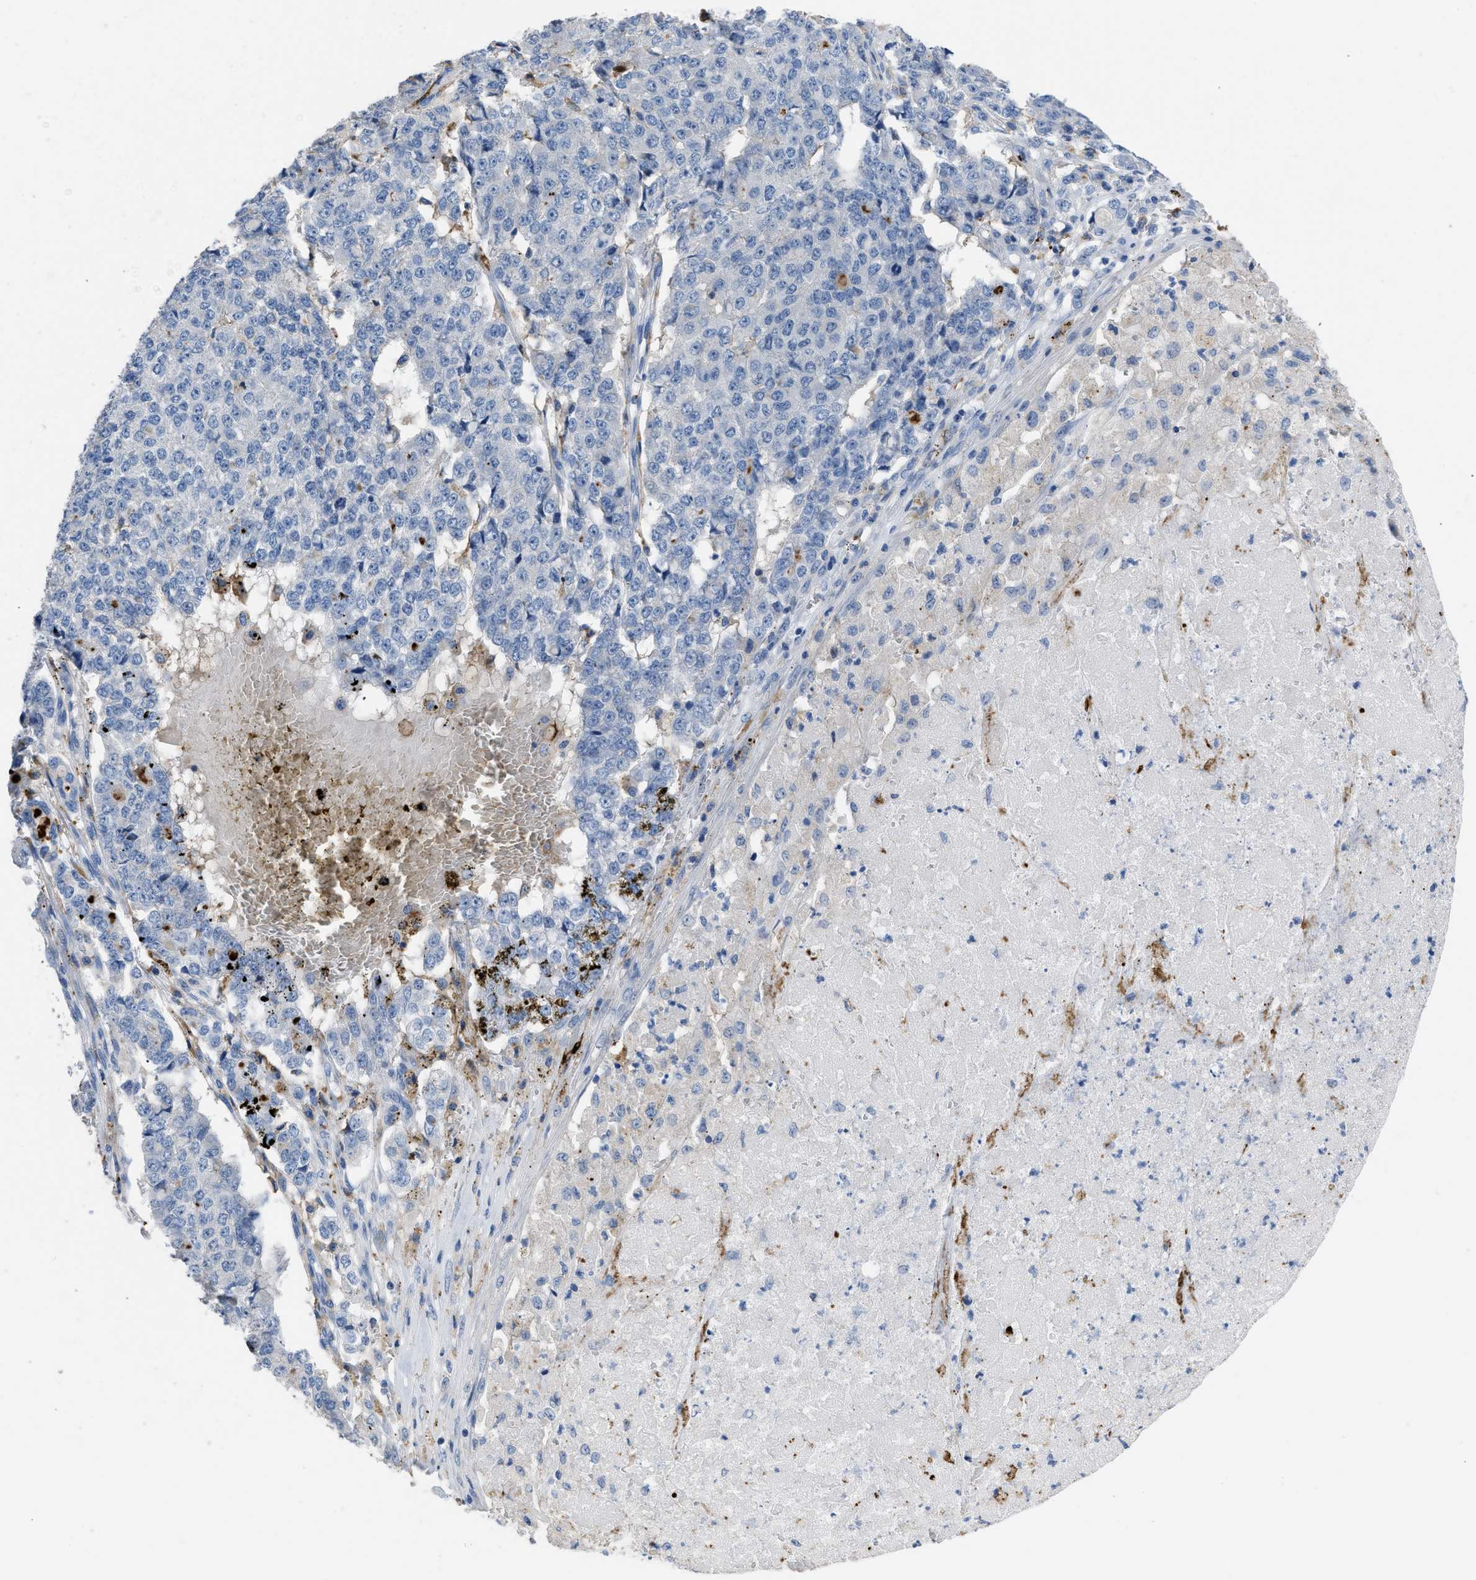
{"staining": {"intensity": "negative", "quantity": "none", "location": "none"}, "tissue": "pancreatic cancer", "cell_type": "Tumor cells", "image_type": "cancer", "snomed": [{"axis": "morphology", "description": "Adenocarcinoma, NOS"}, {"axis": "topography", "description": "Pancreas"}], "caption": "Immunohistochemical staining of human pancreatic cancer exhibits no significant expression in tumor cells.", "gene": "FGF18", "patient": {"sex": "male", "age": 50}}